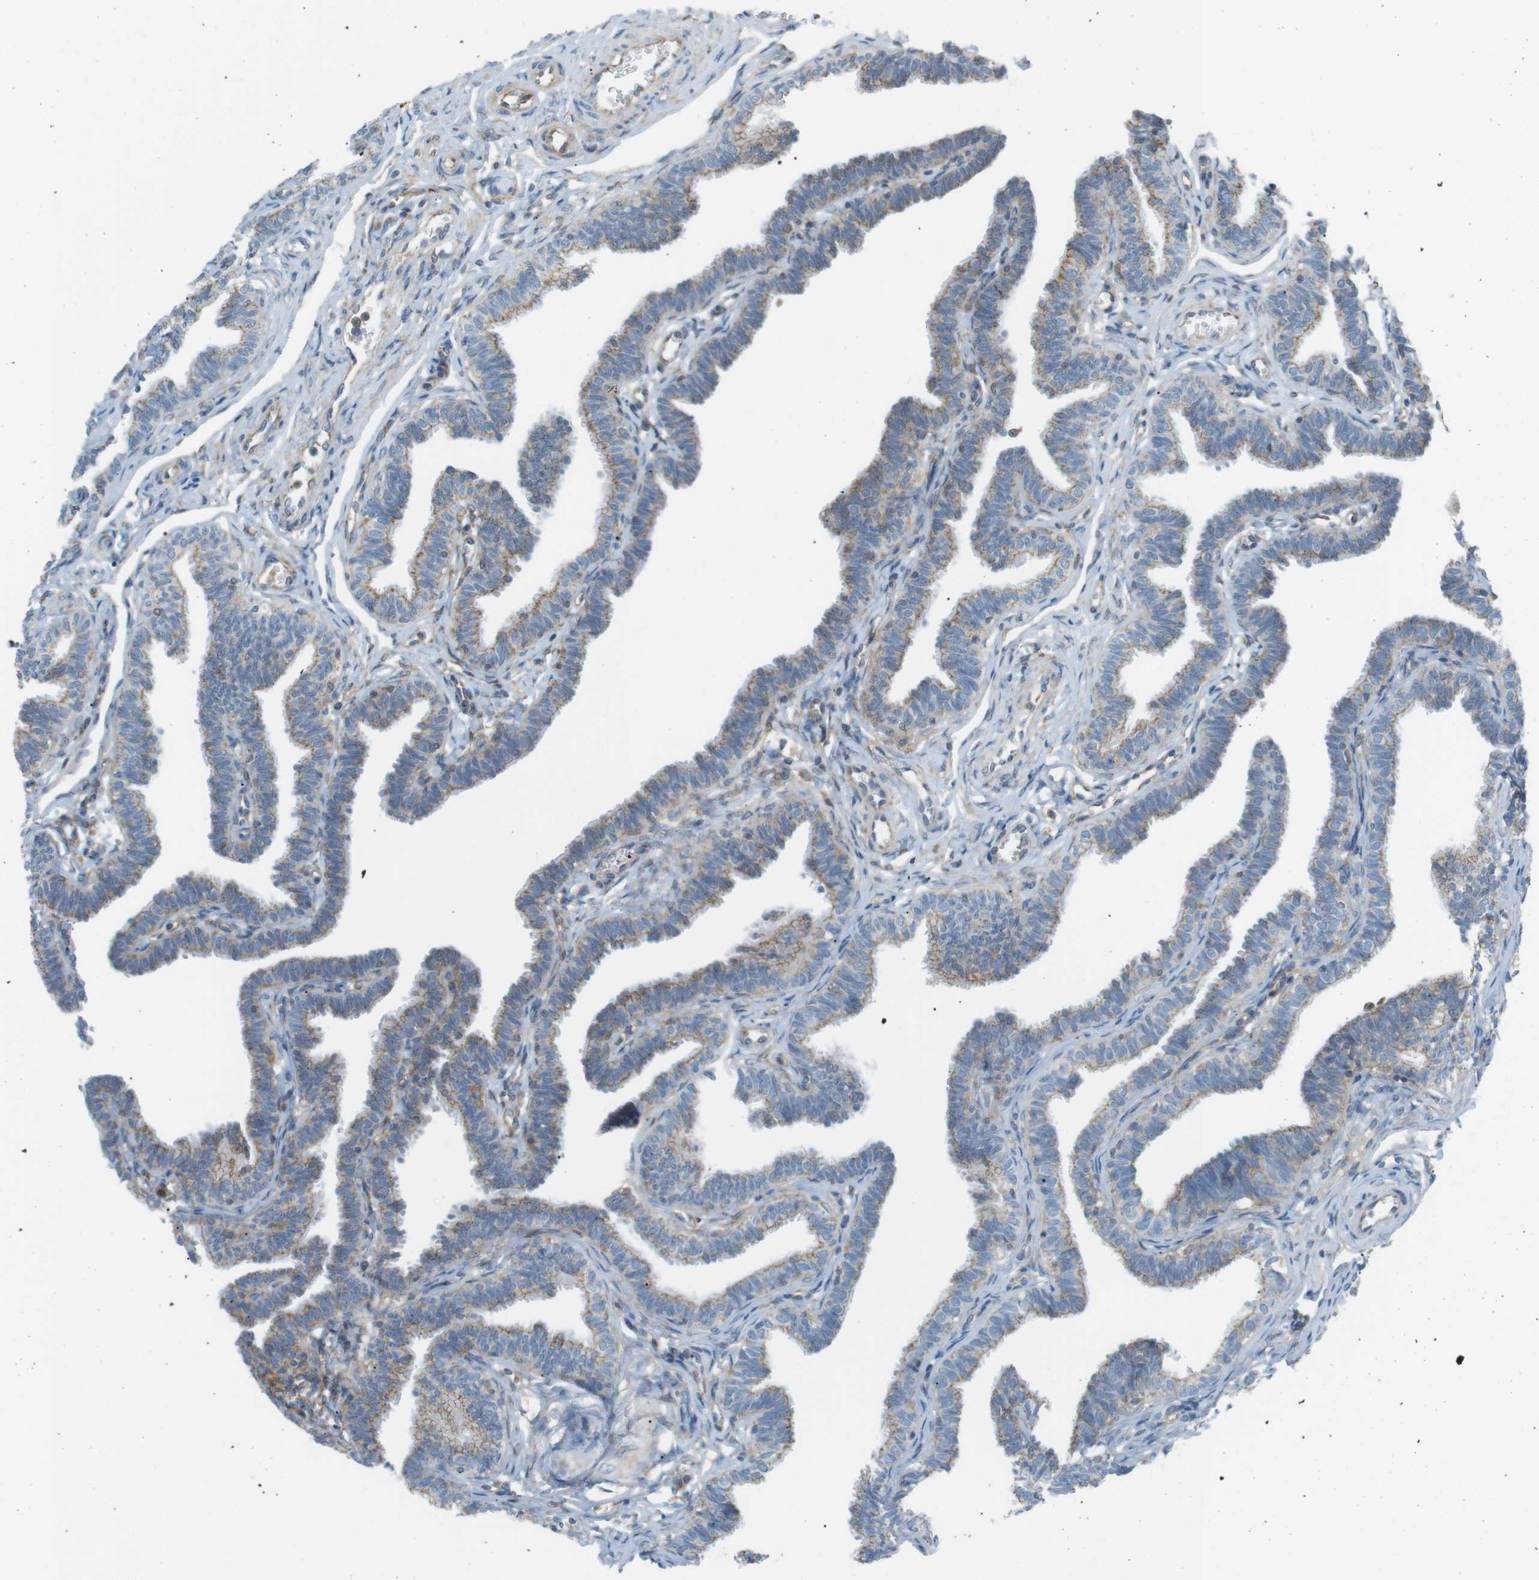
{"staining": {"intensity": "moderate", "quantity": "25%-75%", "location": "cytoplasmic/membranous"}, "tissue": "fallopian tube", "cell_type": "Glandular cells", "image_type": "normal", "snomed": [{"axis": "morphology", "description": "Normal tissue, NOS"}, {"axis": "topography", "description": "Fallopian tube"}, {"axis": "topography", "description": "Ovary"}], "caption": "Glandular cells reveal moderate cytoplasmic/membranous staining in approximately 25%-75% of cells in unremarkable fallopian tube.", "gene": "PEPD", "patient": {"sex": "female", "age": 23}}